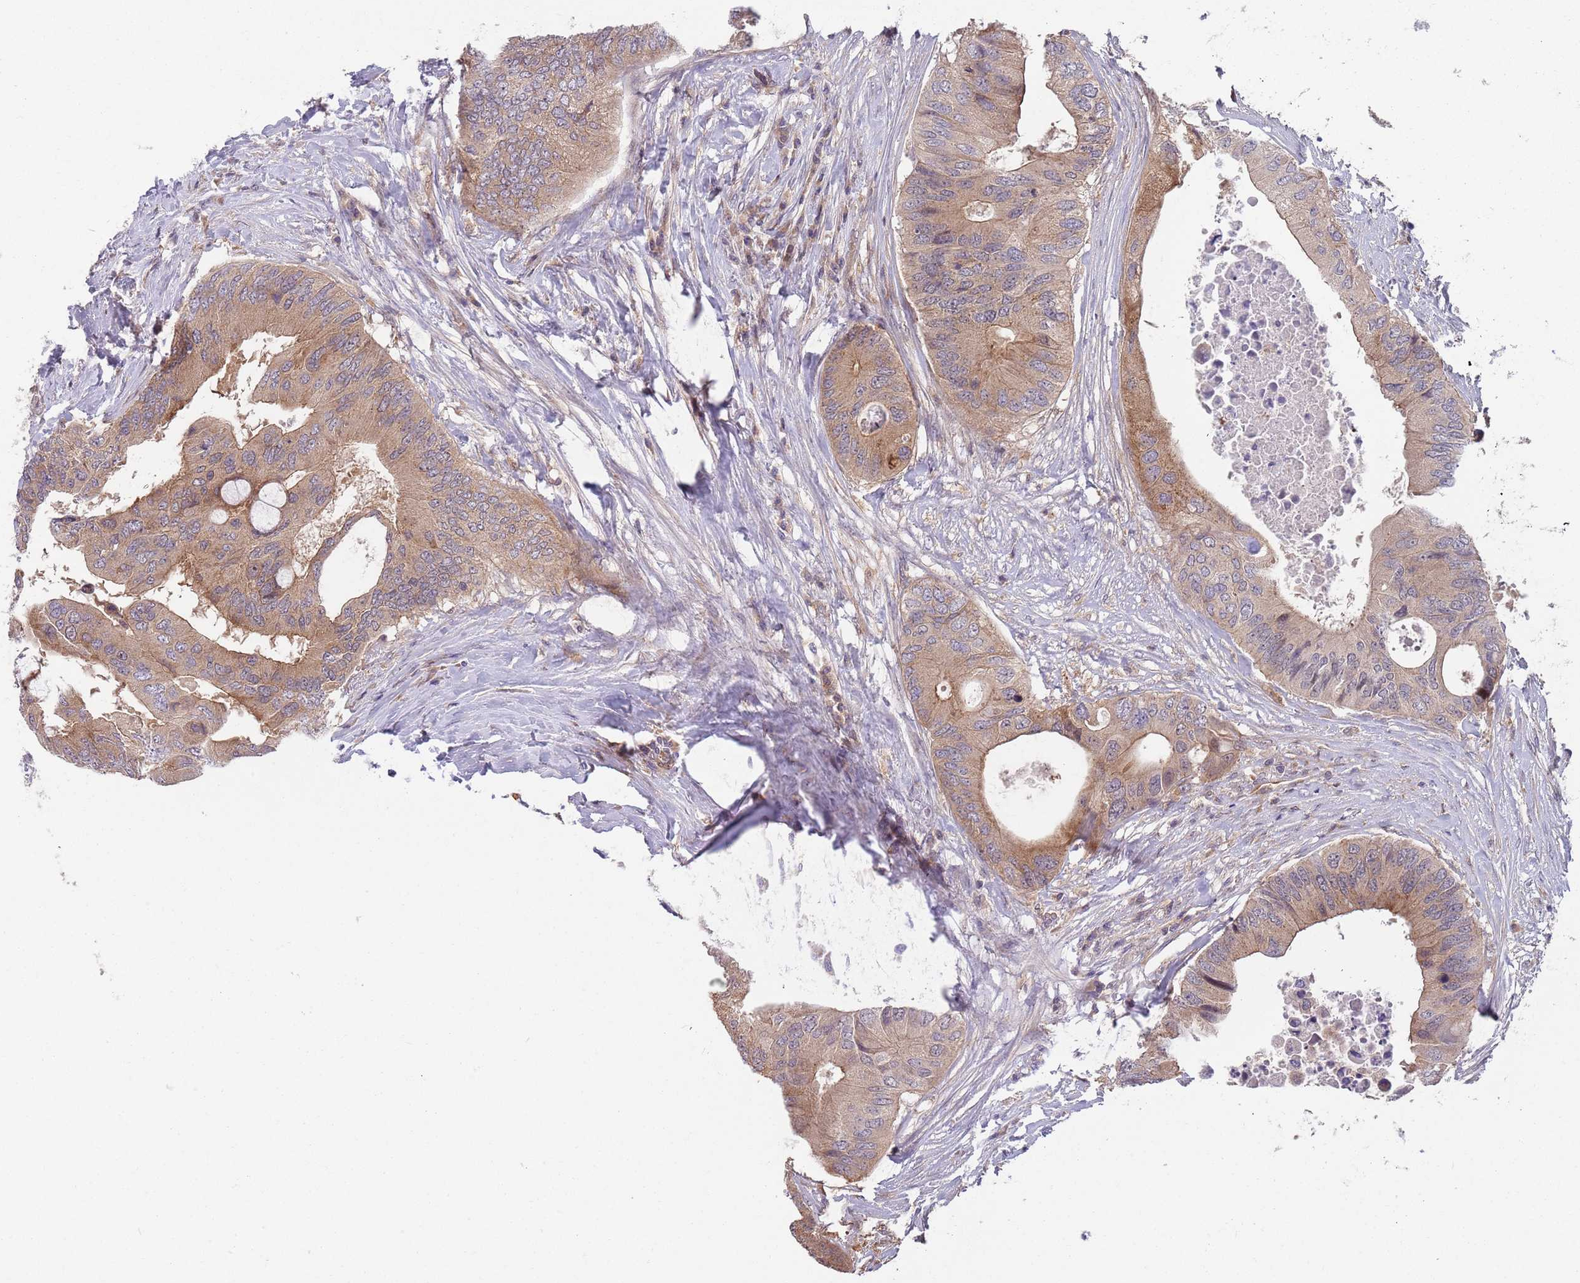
{"staining": {"intensity": "moderate", "quantity": ">75%", "location": "cytoplasmic/membranous"}, "tissue": "colorectal cancer", "cell_type": "Tumor cells", "image_type": "cancer", "snomed": [{"axis": "morphology", "description": "Adenocarcinoma, NOS"}, {"axis": "topography", "description": "Colon"}], "caption": "This micrograph displays immunohistochemistry (IHC) staining of human colorectal cancer (adenocarcinoma), with medium moderate cytoplasmic/membranous staining in approximately >75% of tumor cells.", "gene": "GGA1", "patient": {"sex": "male", "age": 71}}